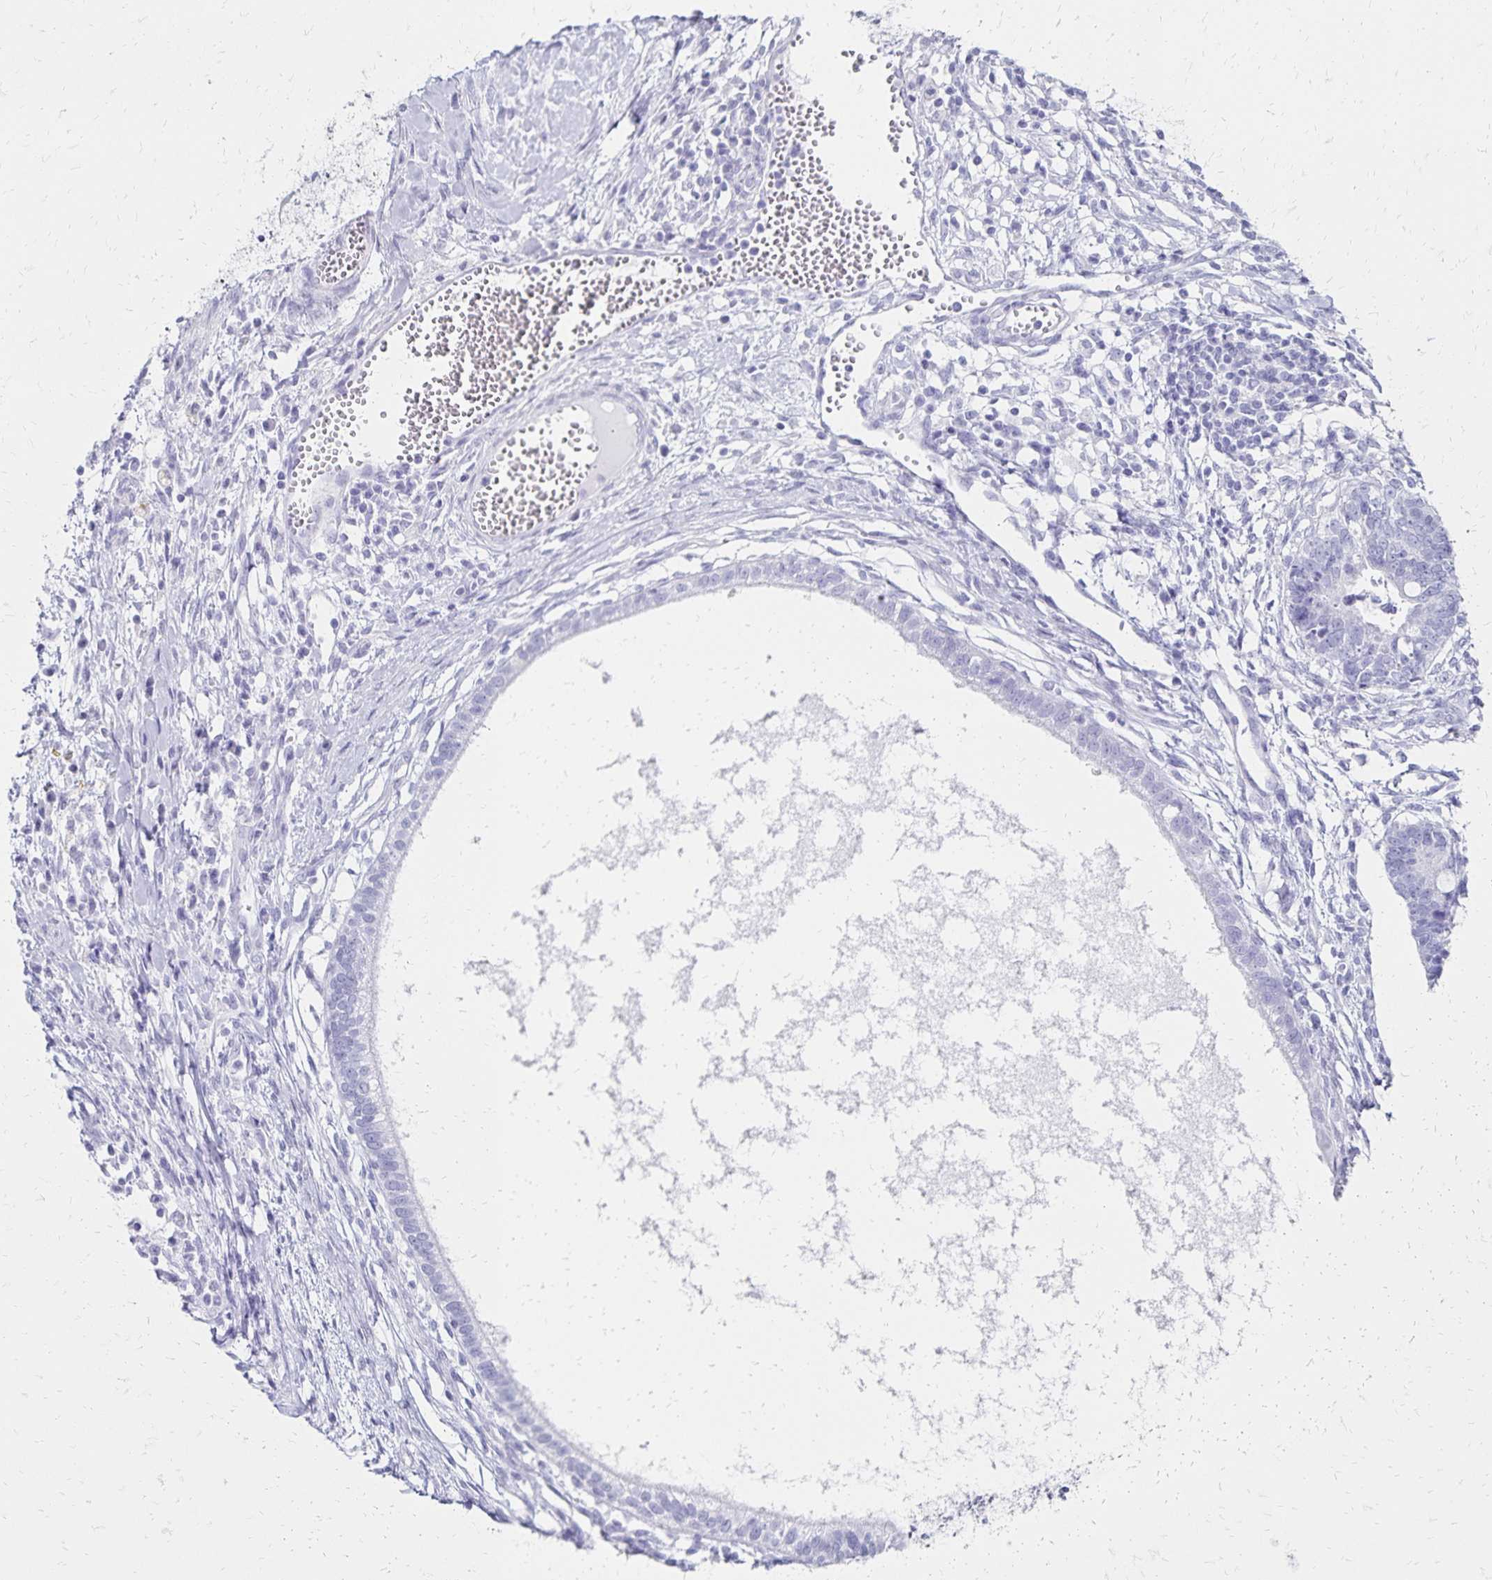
{"staining": {"intensity": "negative", "quantity": "none", "location": "none"}, "tissue": "testis cancer", "cell_type": "Tumor cells", "image_type": "cancer", "snomed": [{"axis": "morphology", "description": "Carcinoma, Embryonal, NOS"}, {"axis": "topography", "description": "Testis"}], "caption": "The photomicrograph reveals no staining of tumor cells in testis embryonal carcinoma.", "gene": "GIP", "patient": {"sex": "male", "age": 37}}